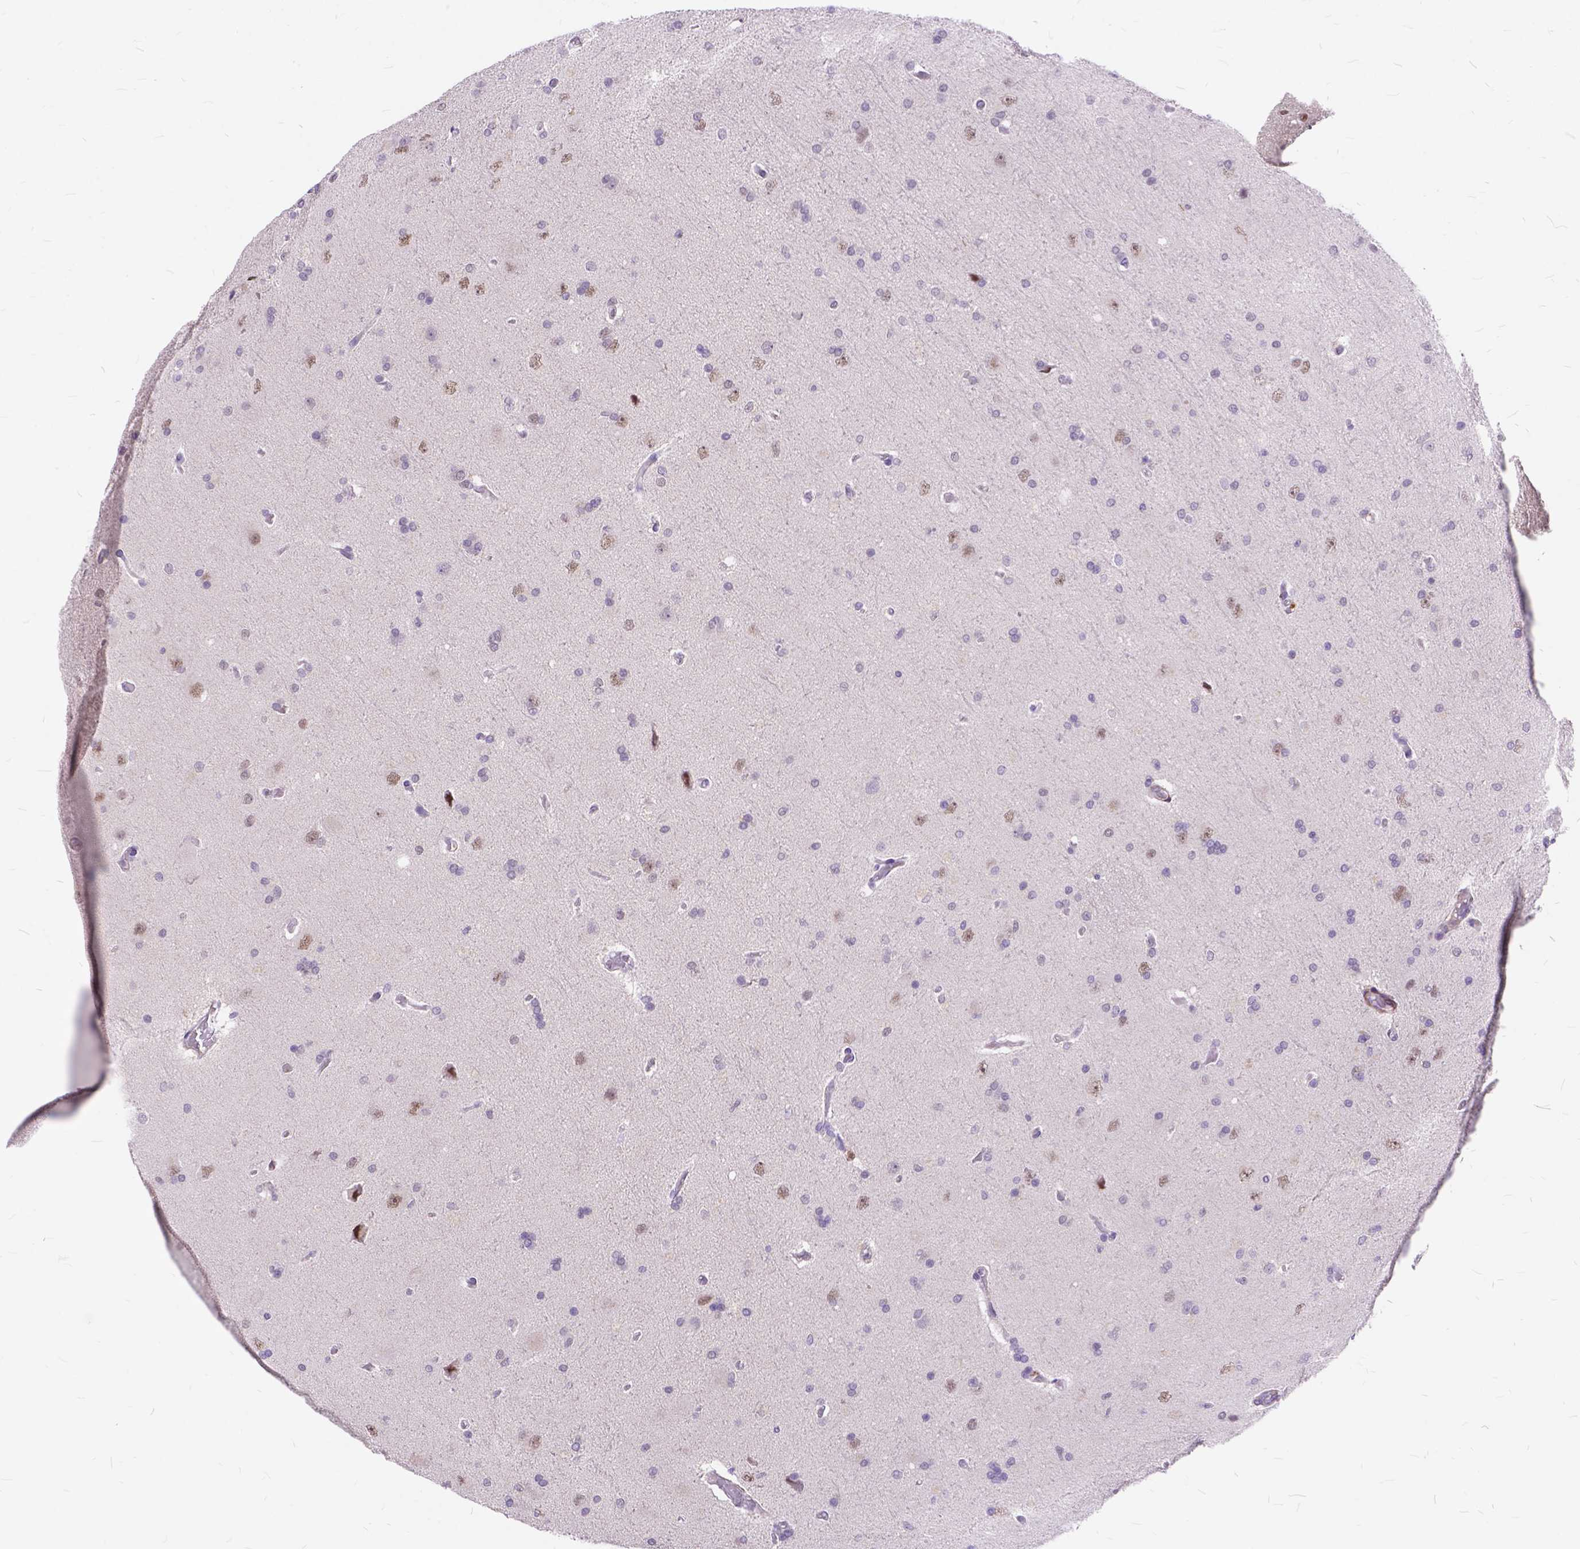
{"staining": {"intensity": "negative", "quantity": "none", "location": "none"}, "tissue": "glioma", "cell_type": "Tumor cells", "image_type": "cancer", "snomed": [{"axis": "morphology", "description": "Glioma, malignant, High grade"}, {"axis": "topography", "description": "Cerebral cortex"}], "caption": "There is no significant staining in tumor cells of glioma.", "gene": "MAN2C1", "patient": {"sex": "male", "age": 70}}